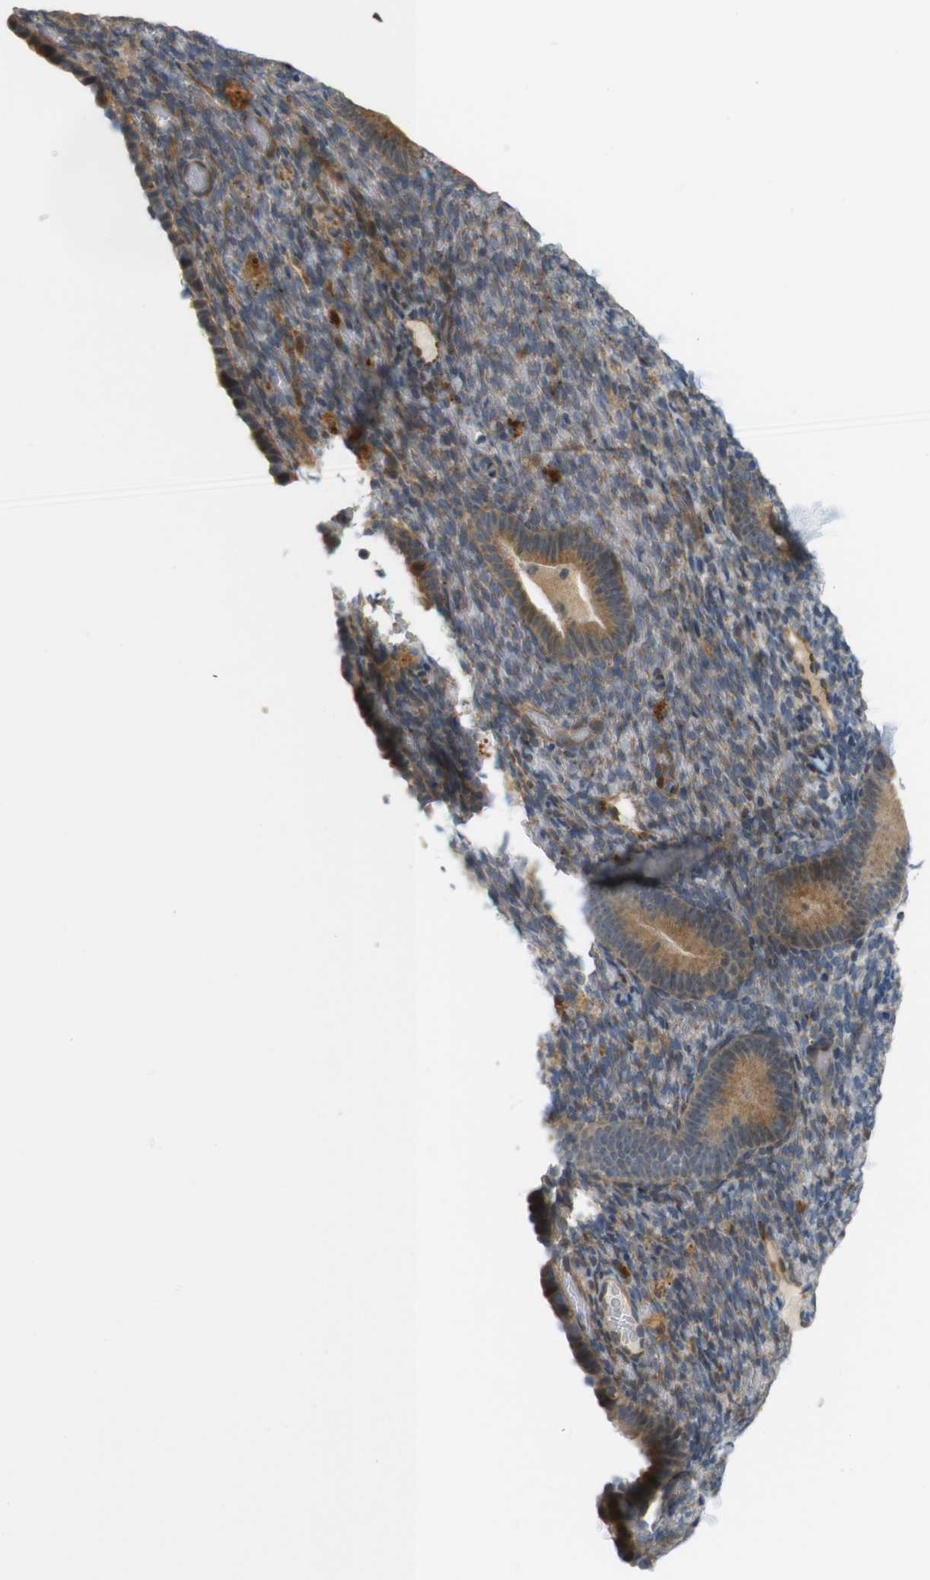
{"staining": {"intensity": "weak", "quantity": "<25%", "location": "cytoplasmic/membranous"}, "tissue": "endometrium", "cell_type": "Cells in endometrial stroma", "image_type": "normal", "snomed": [{"axis": "morphology", "description": "Normal tissue, NOS"}, {"axis": "topography", "description": "Endometrium"}], "caption": "This is a photomicrograph of IHC staining of unremarkable endometrium, which shows no positivity in cells in endometrial stroma.", "gene": "TSPAN9", "patient": {"sex": "female", "age": 51}}